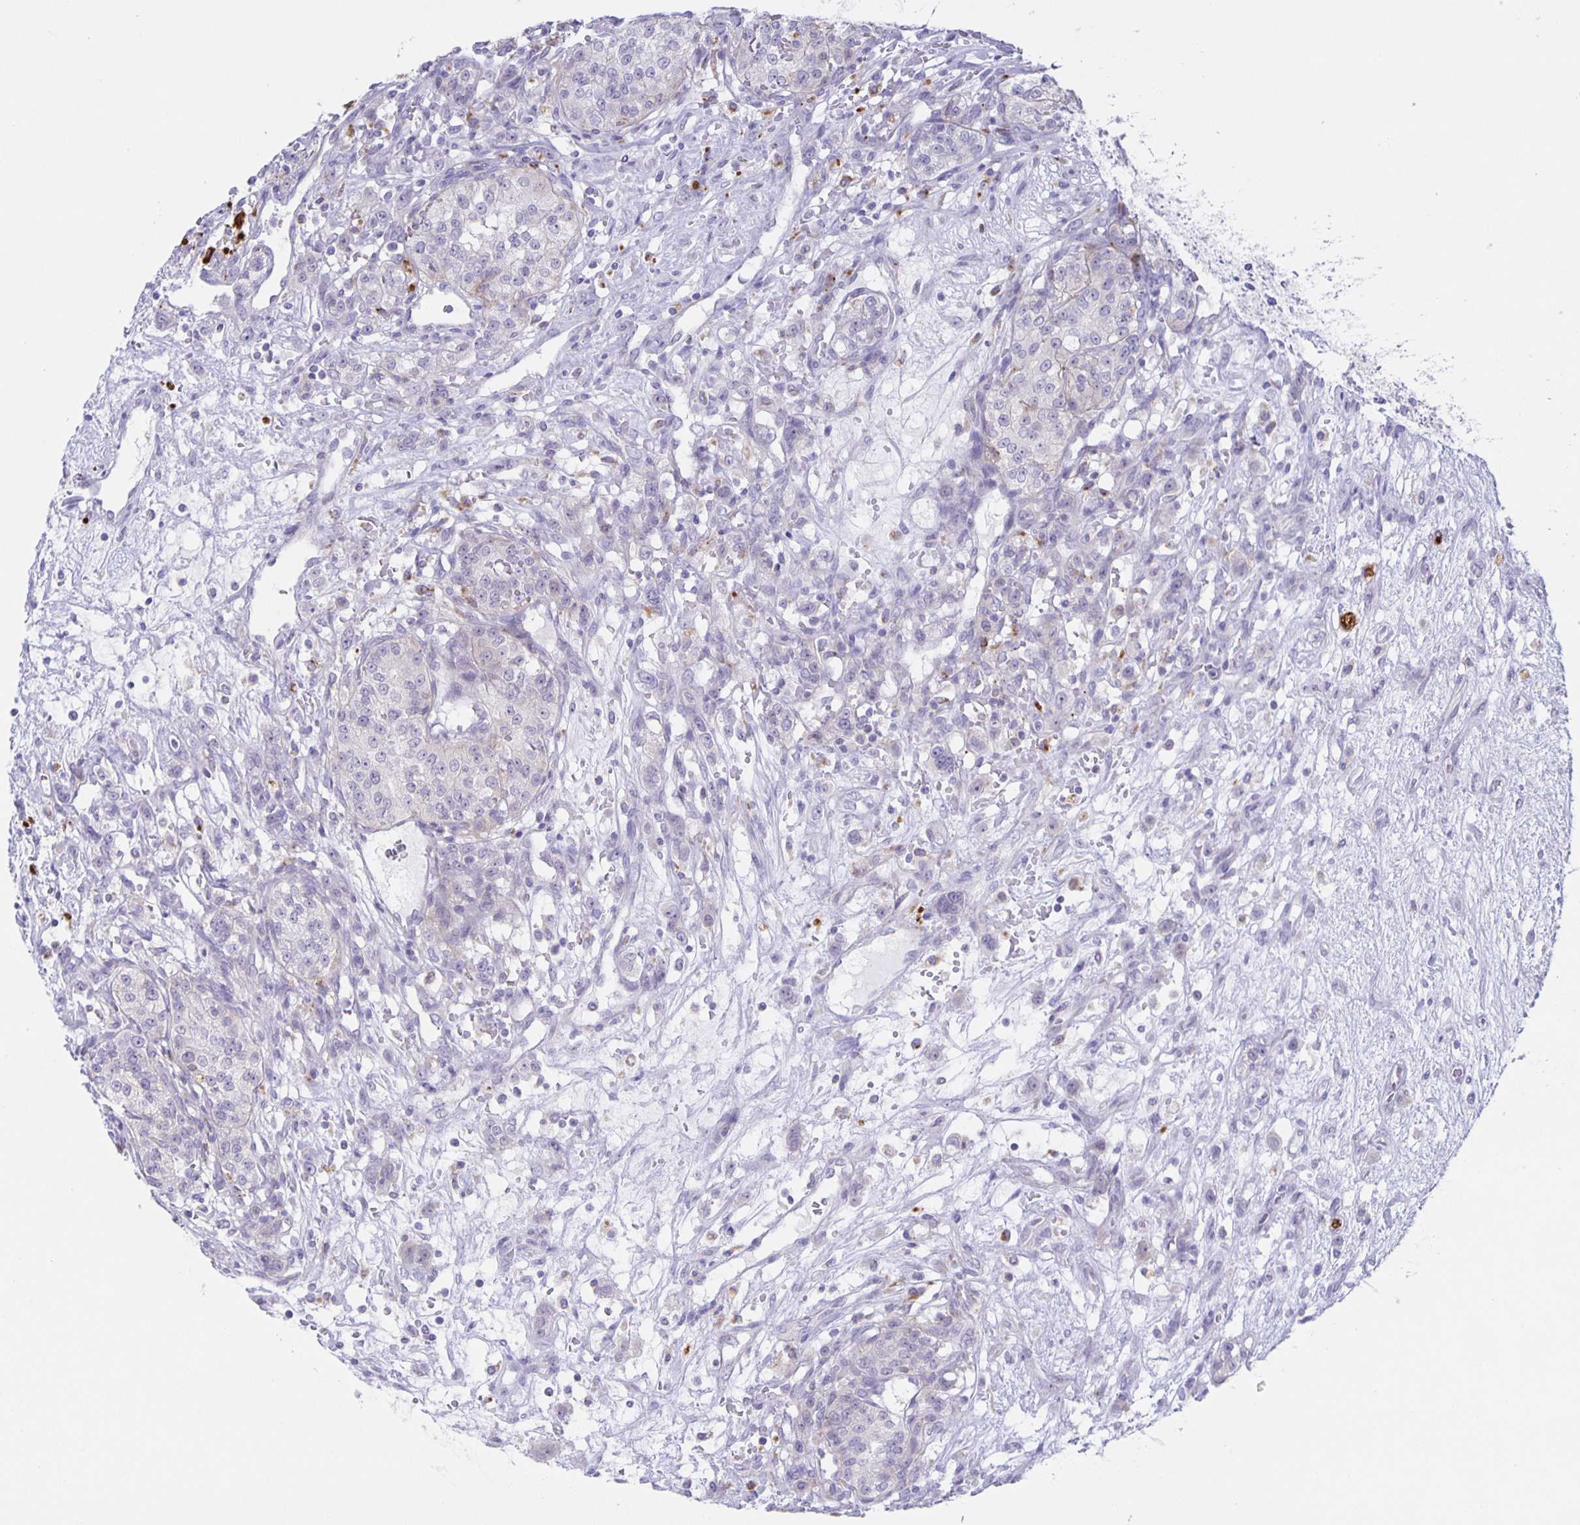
{"staining": {"intensity": "negative", "quantity": "none", "location": "none"}, "tissue": "renal cancer", "cell_type": "Tumor cells", "image_type": "cancer", "snomed": [{"axis": "morphology", "description": "Adenocarcinoma, NOS"}, {"axis": "topography", "description": "Kidney"}], "caption": "Tumor cells are negative for brown protein staining in renal cancer (adenocarcinoma).", "gene": "LIPA", "patient": {"sex": "female", "age": 63}}